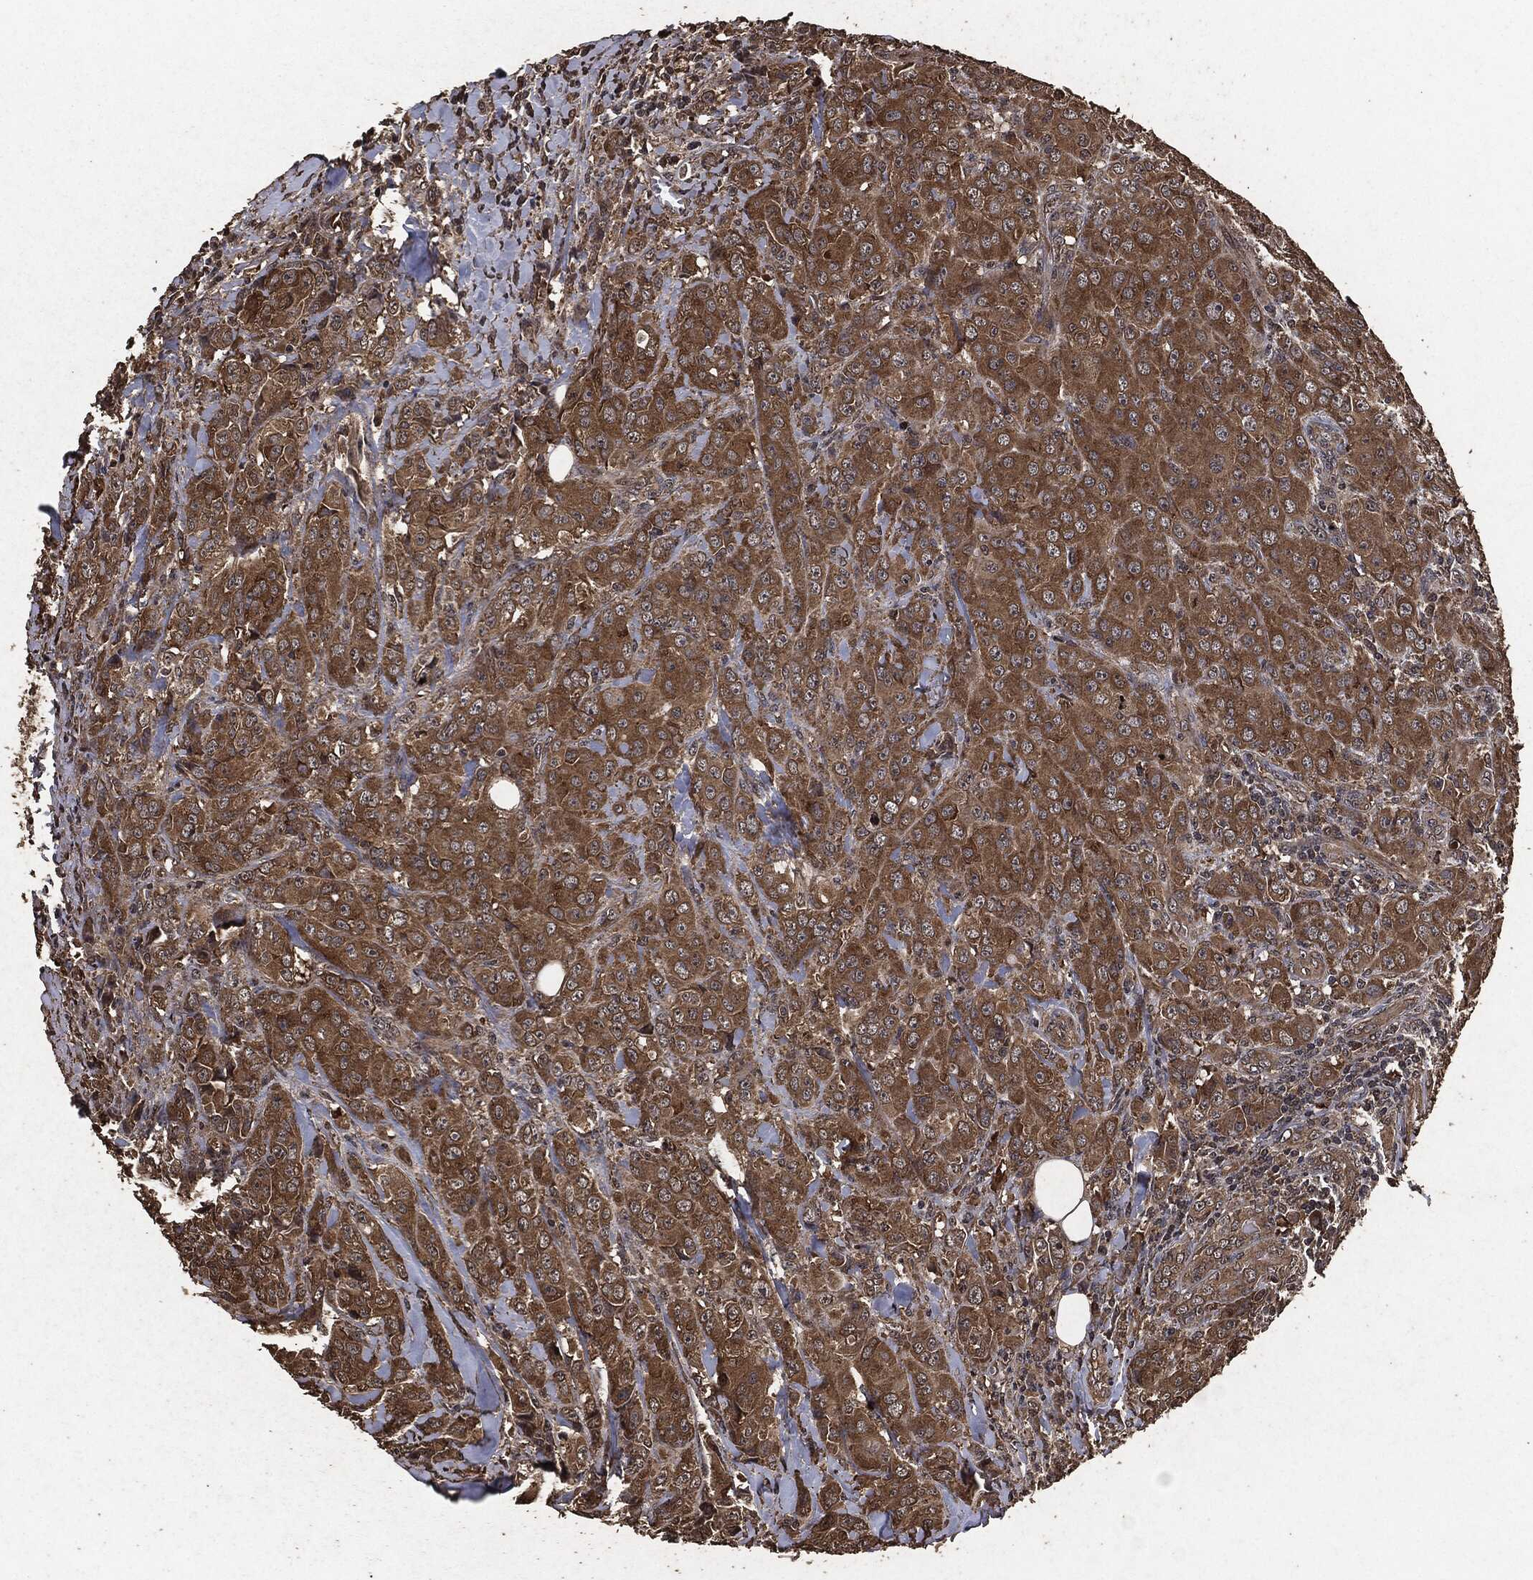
{"staining": {"intensity": "moderate", "quantity": ">75%", "location": "cytoplasmic/membranous"}, "tissue": "breast cancer", "cell_type": "Tumor cells", "image_type": "cancer", "snomed": [{"axis": "morphology", "description": "Duct carcinoma"}, {"axis": "topography", "description": "Breast"}], "caption": "This photomicrograph reveals breast invasive ductal carcinoma stained with immunohistochemistry to label a protein in brown. The cytoplasmic/membranous of tumor cells show moderate positivity for the protein. Nuclei are counter-stained blue.", "gene": "AKT1S1", "patient": {"sex": "female", "age": 43}}